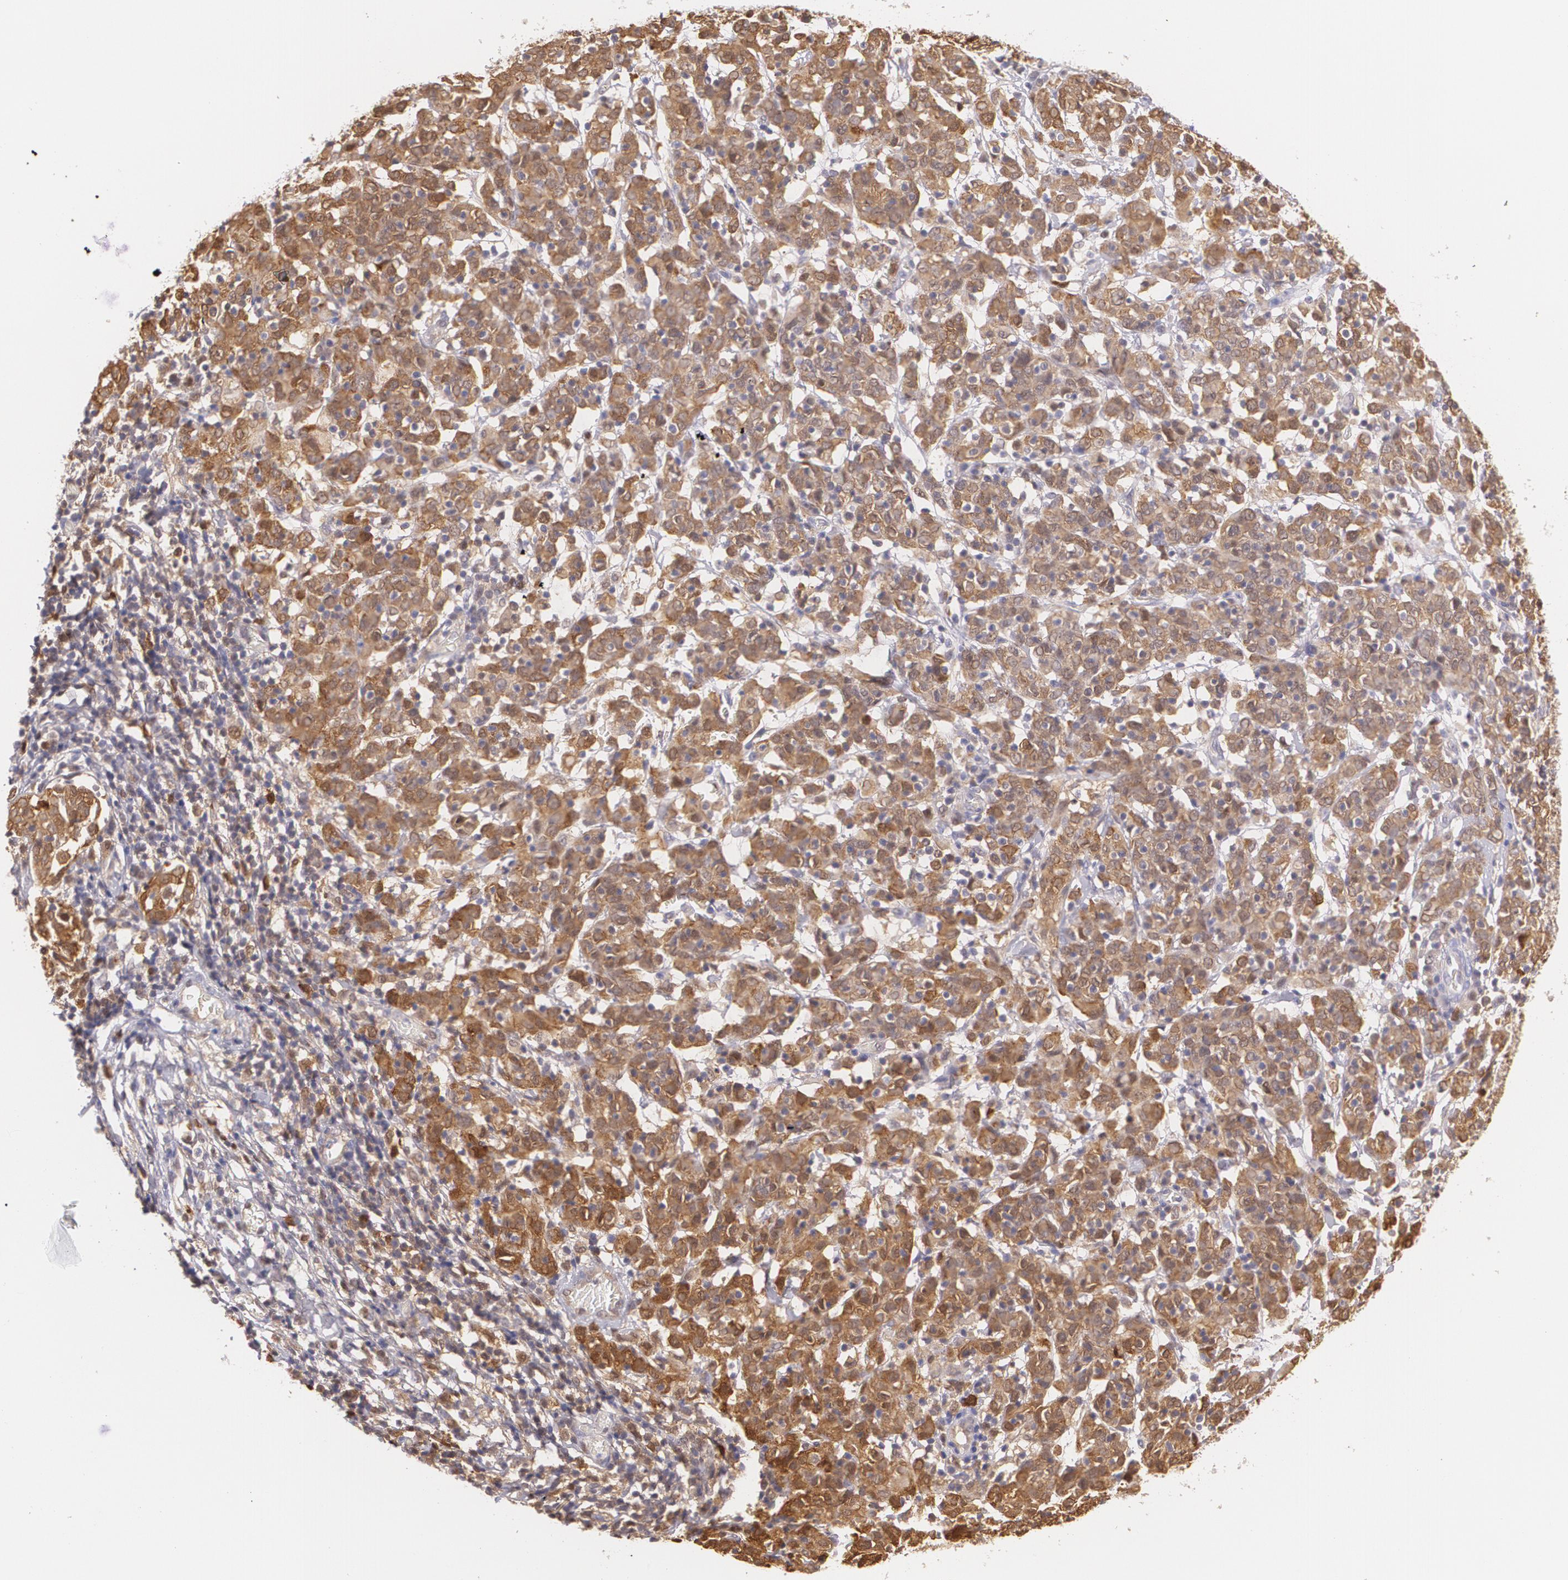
{"staining": {"intensity": "strong", "quantity": ">75%", "location": "cytoplasmic/membranous"}, "tissue": "cervical cancer", "cell_type": "Tumor cells", "image_type": "cancer", "snomed": [{"axis": "morphology", "description": "Normal tissue, NOS"}, {"axis": "morphology", "description": "Squamous cell carcinoma, NOS"}, {"axis": "topography", "description": "Cervix"}], "caption": "Protein expression analysis of cervical cancer reveals strong cytoplasmic/membranous staining in about >75% of tumor cells.", "gene": "HSPH1", "patient": {"sex": "female", "age": 67}}